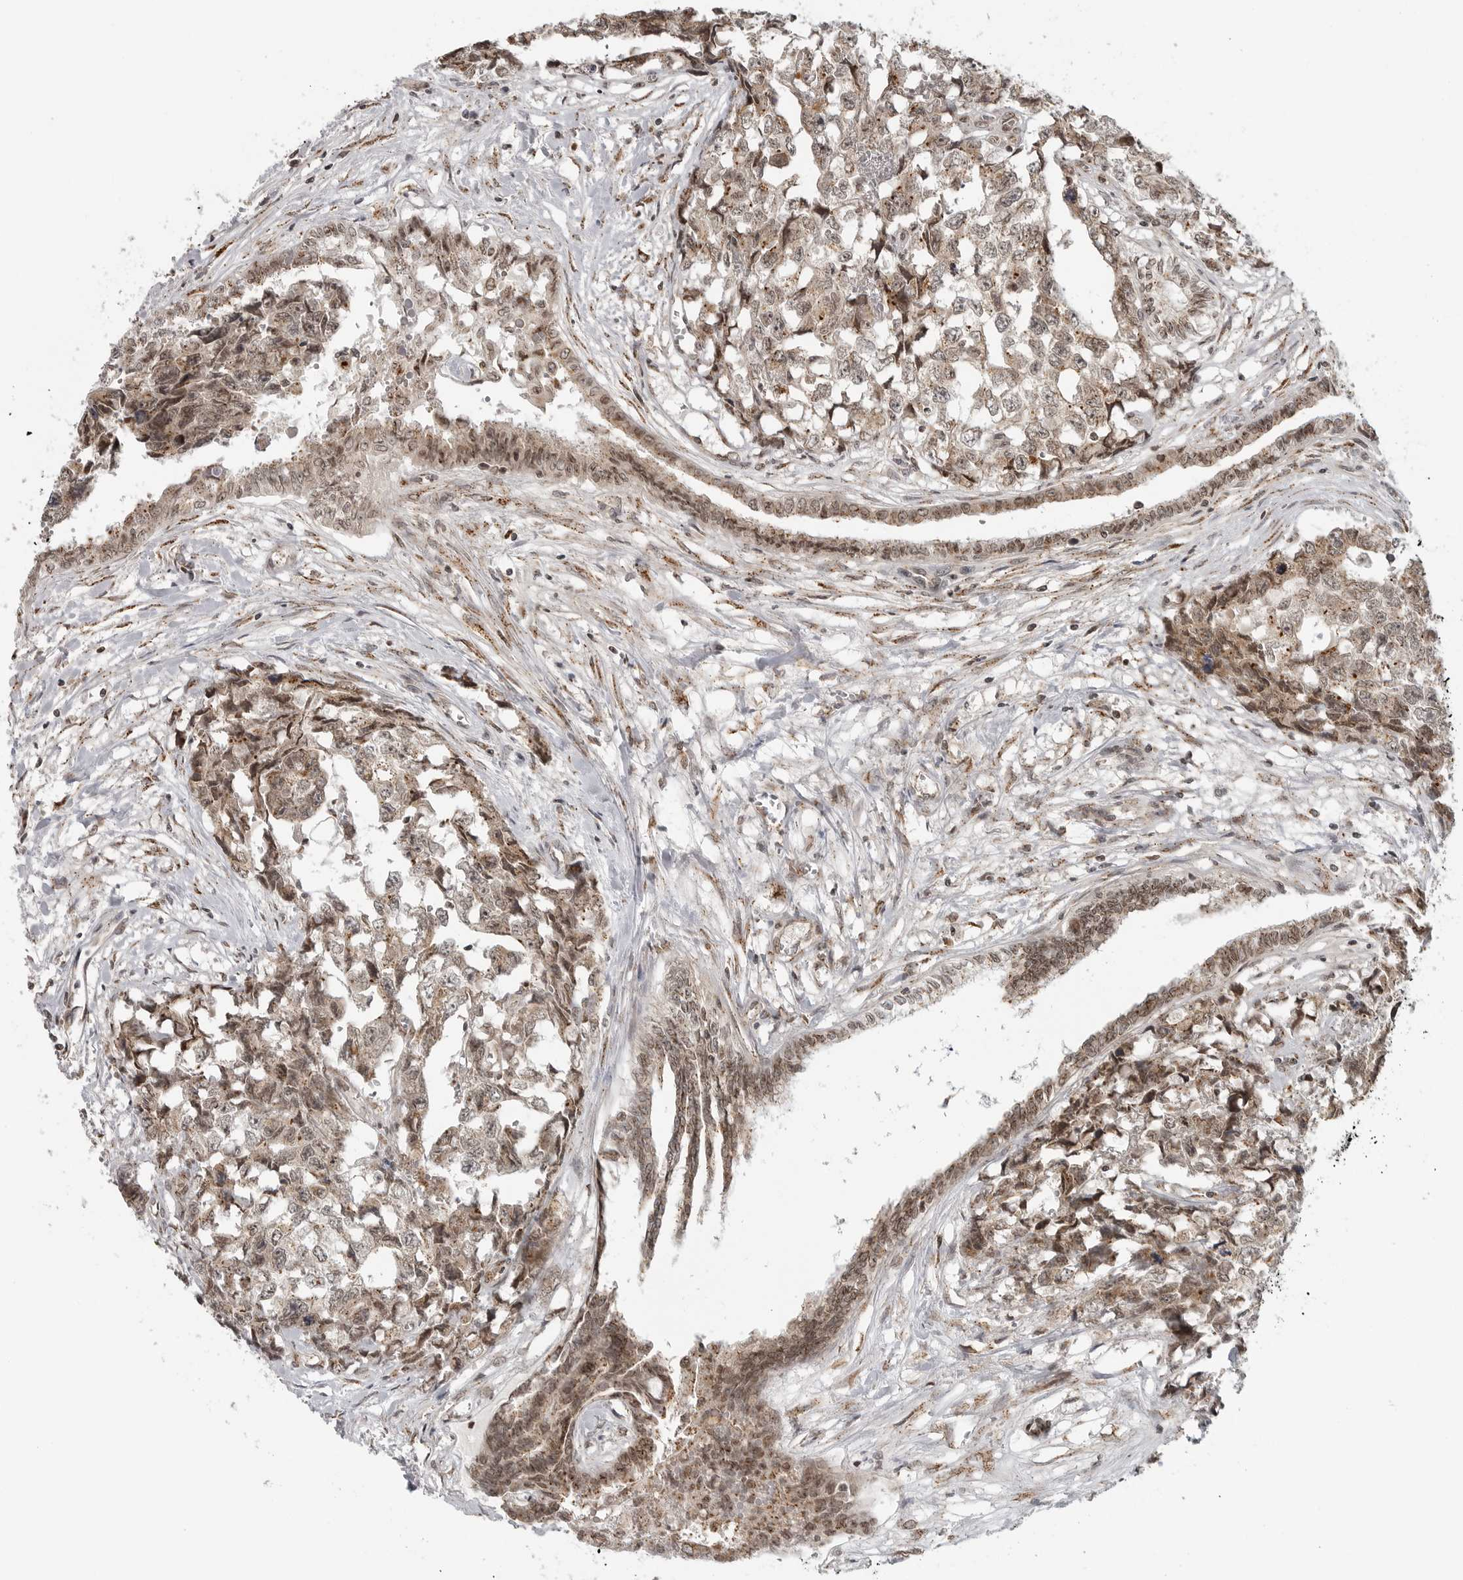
{"staining": {"intensity": "weak", "quantity": "25%-75%", "location": "cytoplasmic/membranous,nuclear"}, "tissue": "testis cancer", "cell_type": "Tumor cells", "image_type": "cancer", "snomed": [{"axis": "morphology", "description": "Carcinoma, Embryonal, NOS"}, {"axis": "topography", "description": "Testis"}], "caption": "Embryonal carcinoma (testis) was stained to show a protein in brown. There is low levels of weak cytoplasmic/membranous and nuclear staining in approximately 25%-75% of tumor cells.", "gene": "COPA", "patient": {"sex": "male", "age": 31}}